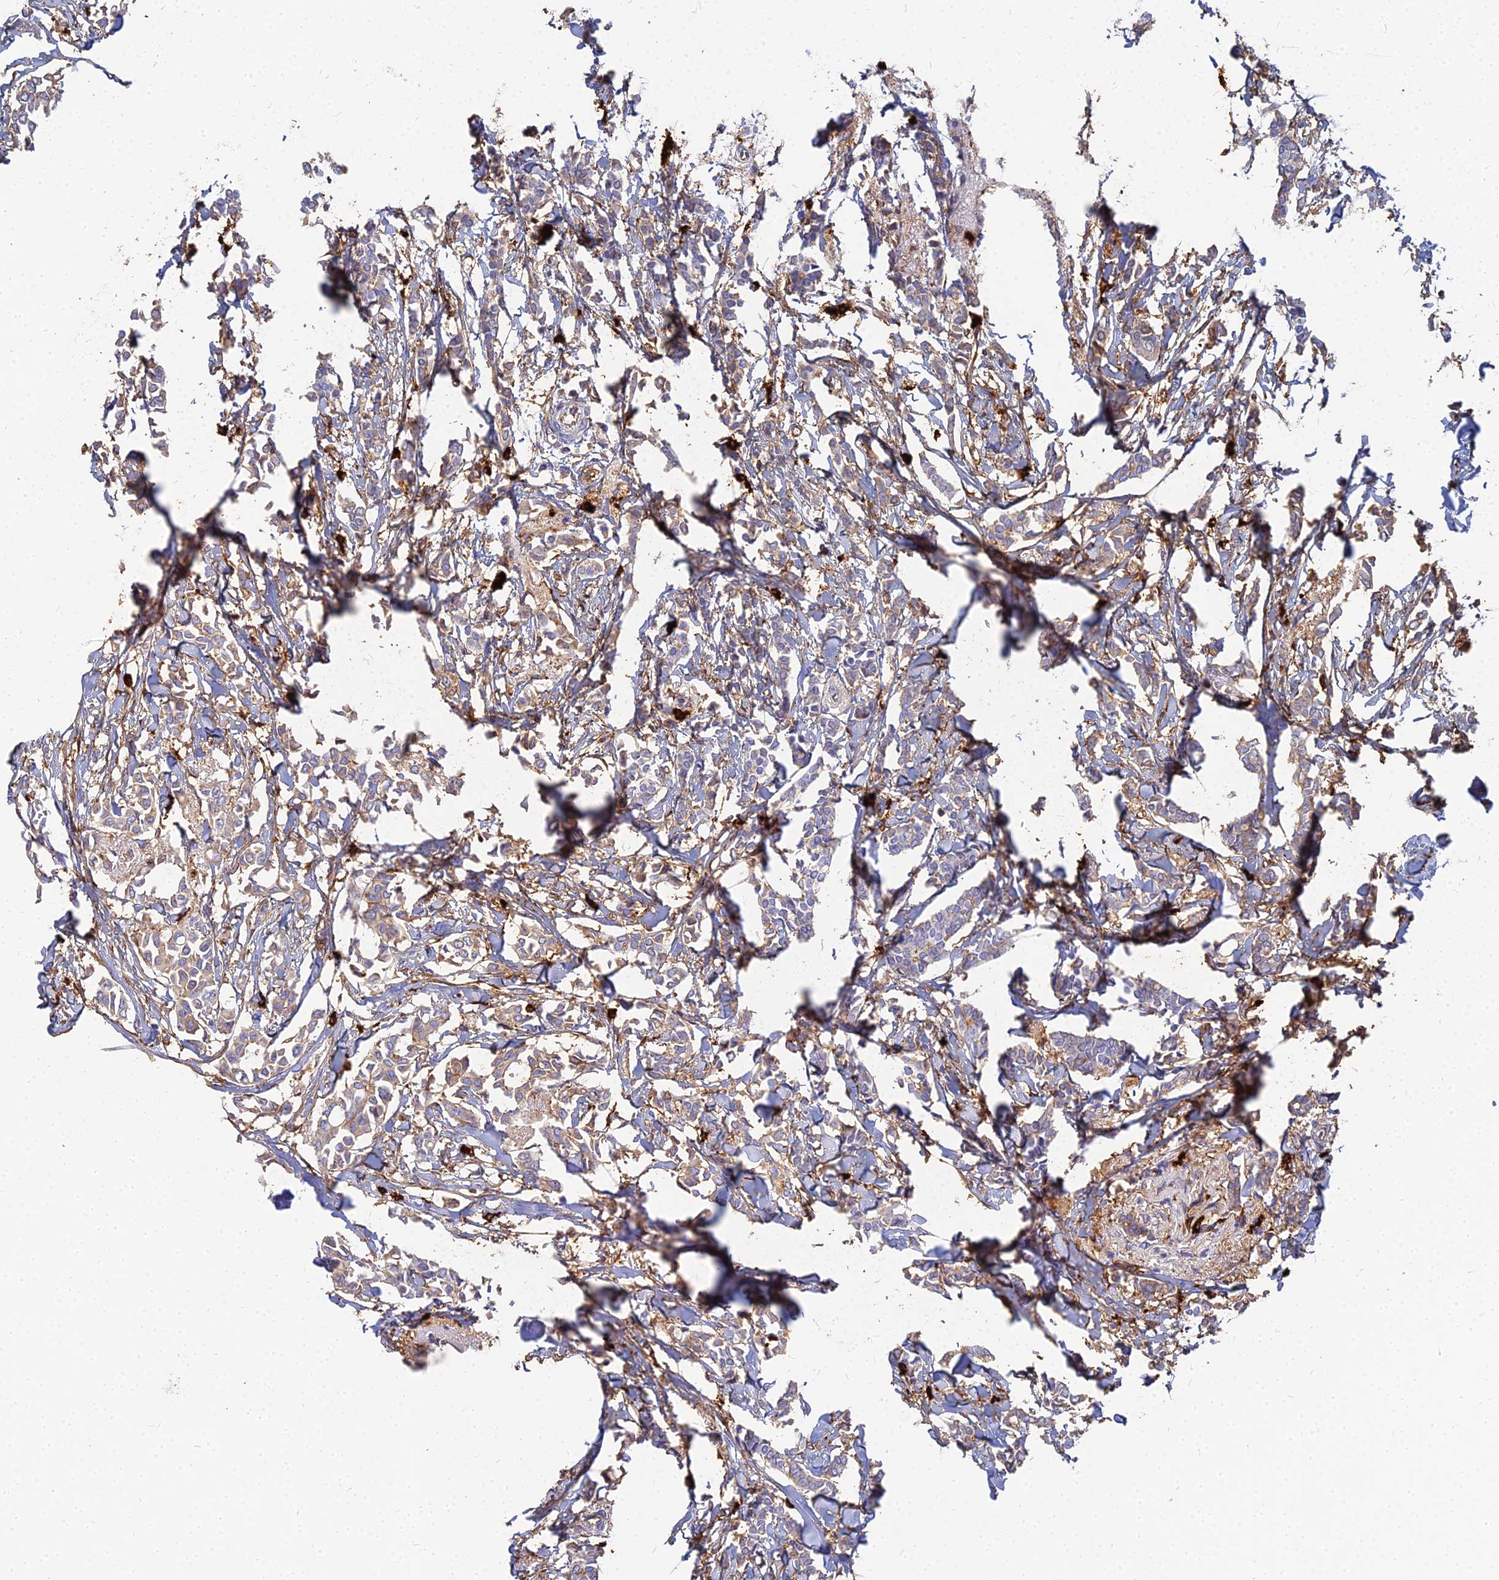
{"staining": {"intensity": "weak", "quantity": ">75%", "location": "cytoplasmic/membranous"}, "tissue": "breast cancer", "cell_type": "Tumor cells", "image_type": "cancer", "snomed": [{"axis": "morphology", "description": "Duct carcinoma"}, {"axis": "topography", "description": "Breast"}], "caption": "Immunohistochemistry staining of breast cancer, which reveals low levels of weak cytoplasmic/membranous expression in approximately >75% of tumor cells indicating weak cytoplasmic/membranous protein expression. The staining was performed using DAB (brown) for protein detection and nuclei were counterstained in hematoxylin (blue).", "gene": "VAT1", "patient": {"sex": "female", "age": 41}}